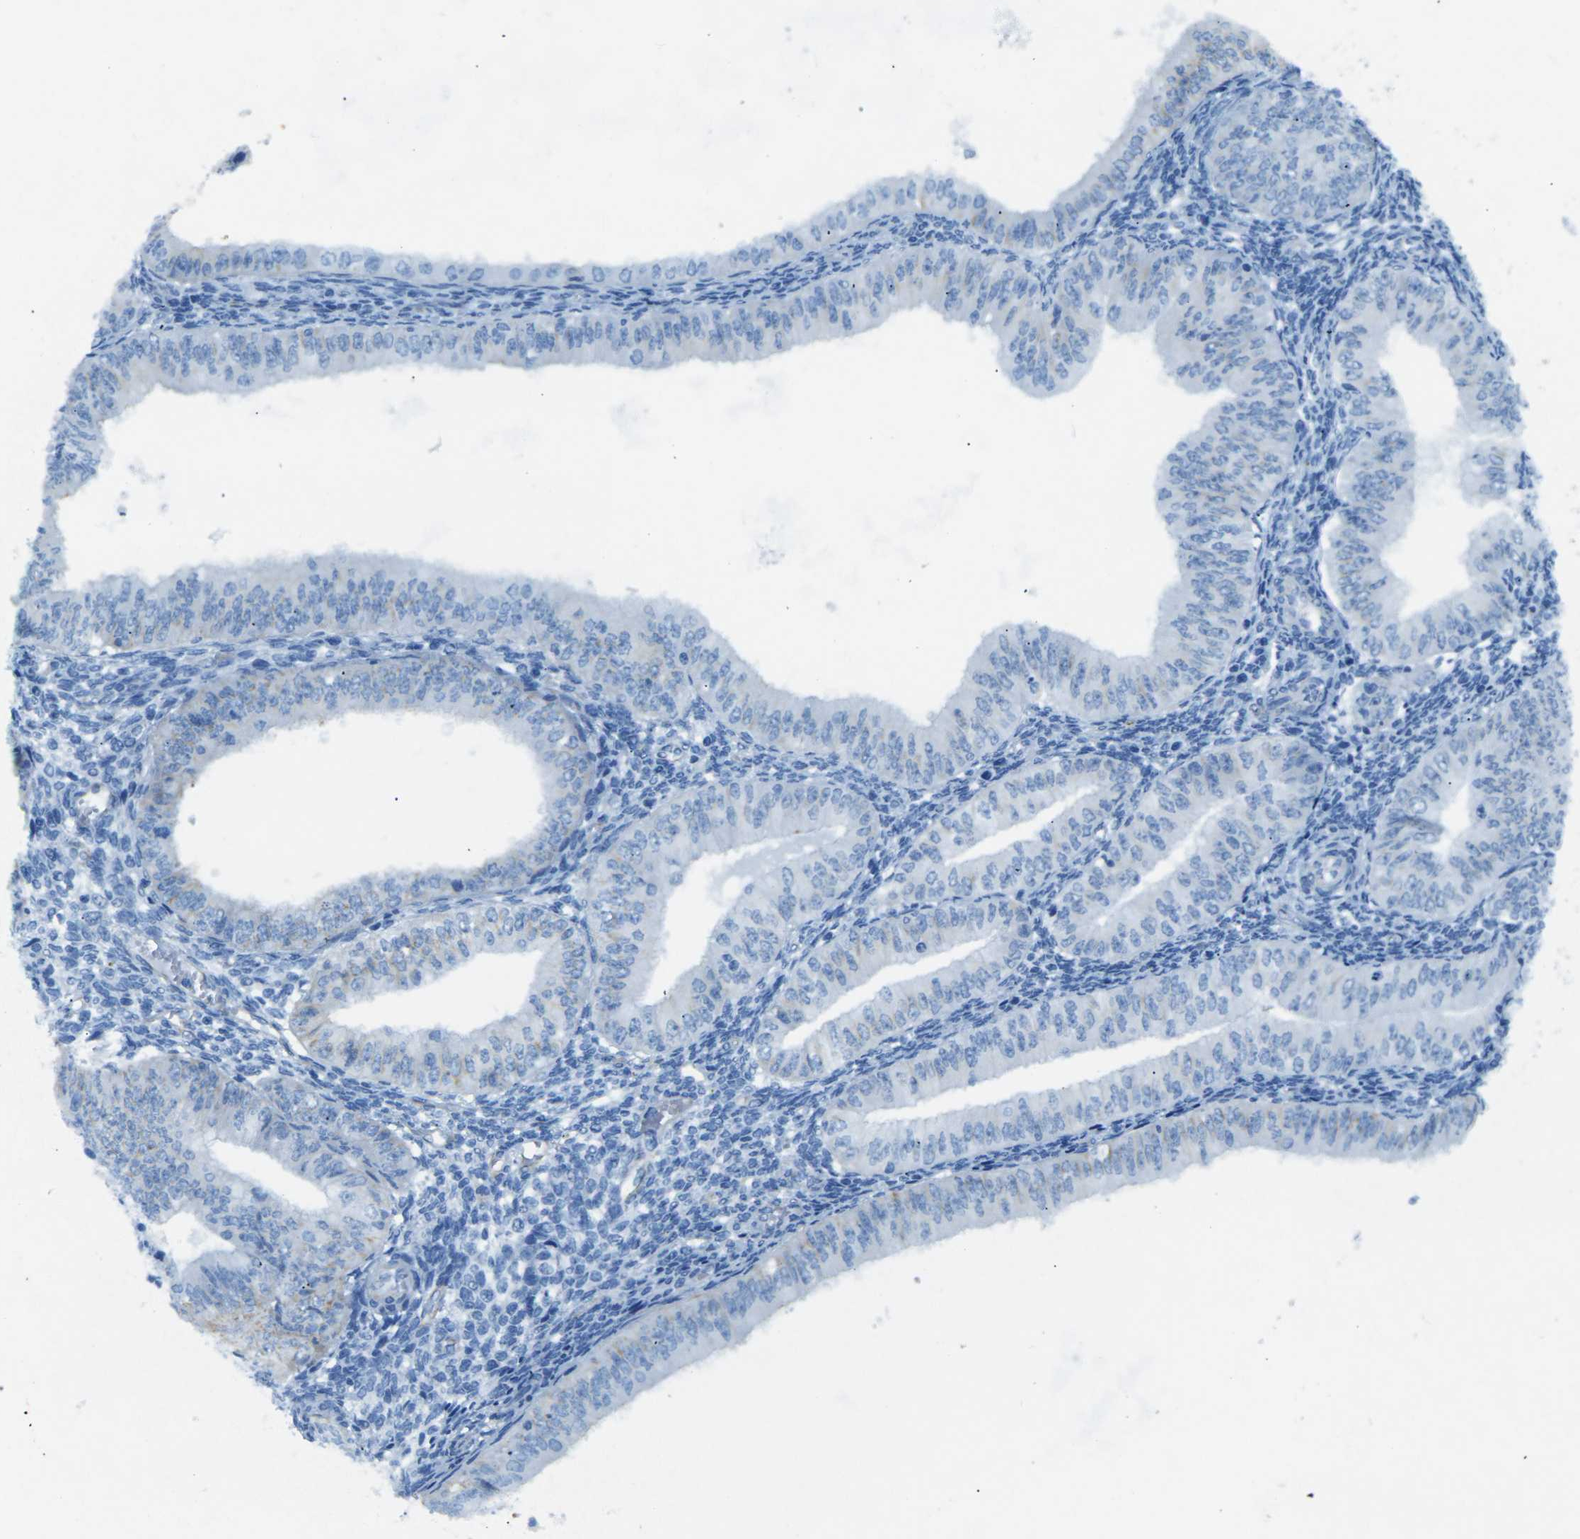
{"staining": {"intensity": "weak", "quantity": "<25%", "location": "cytoplasmic/membranous"}, "tissue": "endometrial cancer", "cell_type": "Tumor cells", "image_type": "cancer", "snomed": [{"axis": "morphology", "description": "Normal tissue, NOS"}, {"axis": "morphology", "description": "Adenocarcinoma, NOS"}, {"axis": "topography", "description": "Endometrium"}], "caption": "Immunohistochemical staining of human endometrial adenocarcinoma shows no significant expression in tumor cells. (Stains: DAB IHC with hematoxylin counter stain, Microscopy: brightfield microscopy at high magnification).", "gene": "SORT1", "patient": {"sex": "female", "age": 53}}